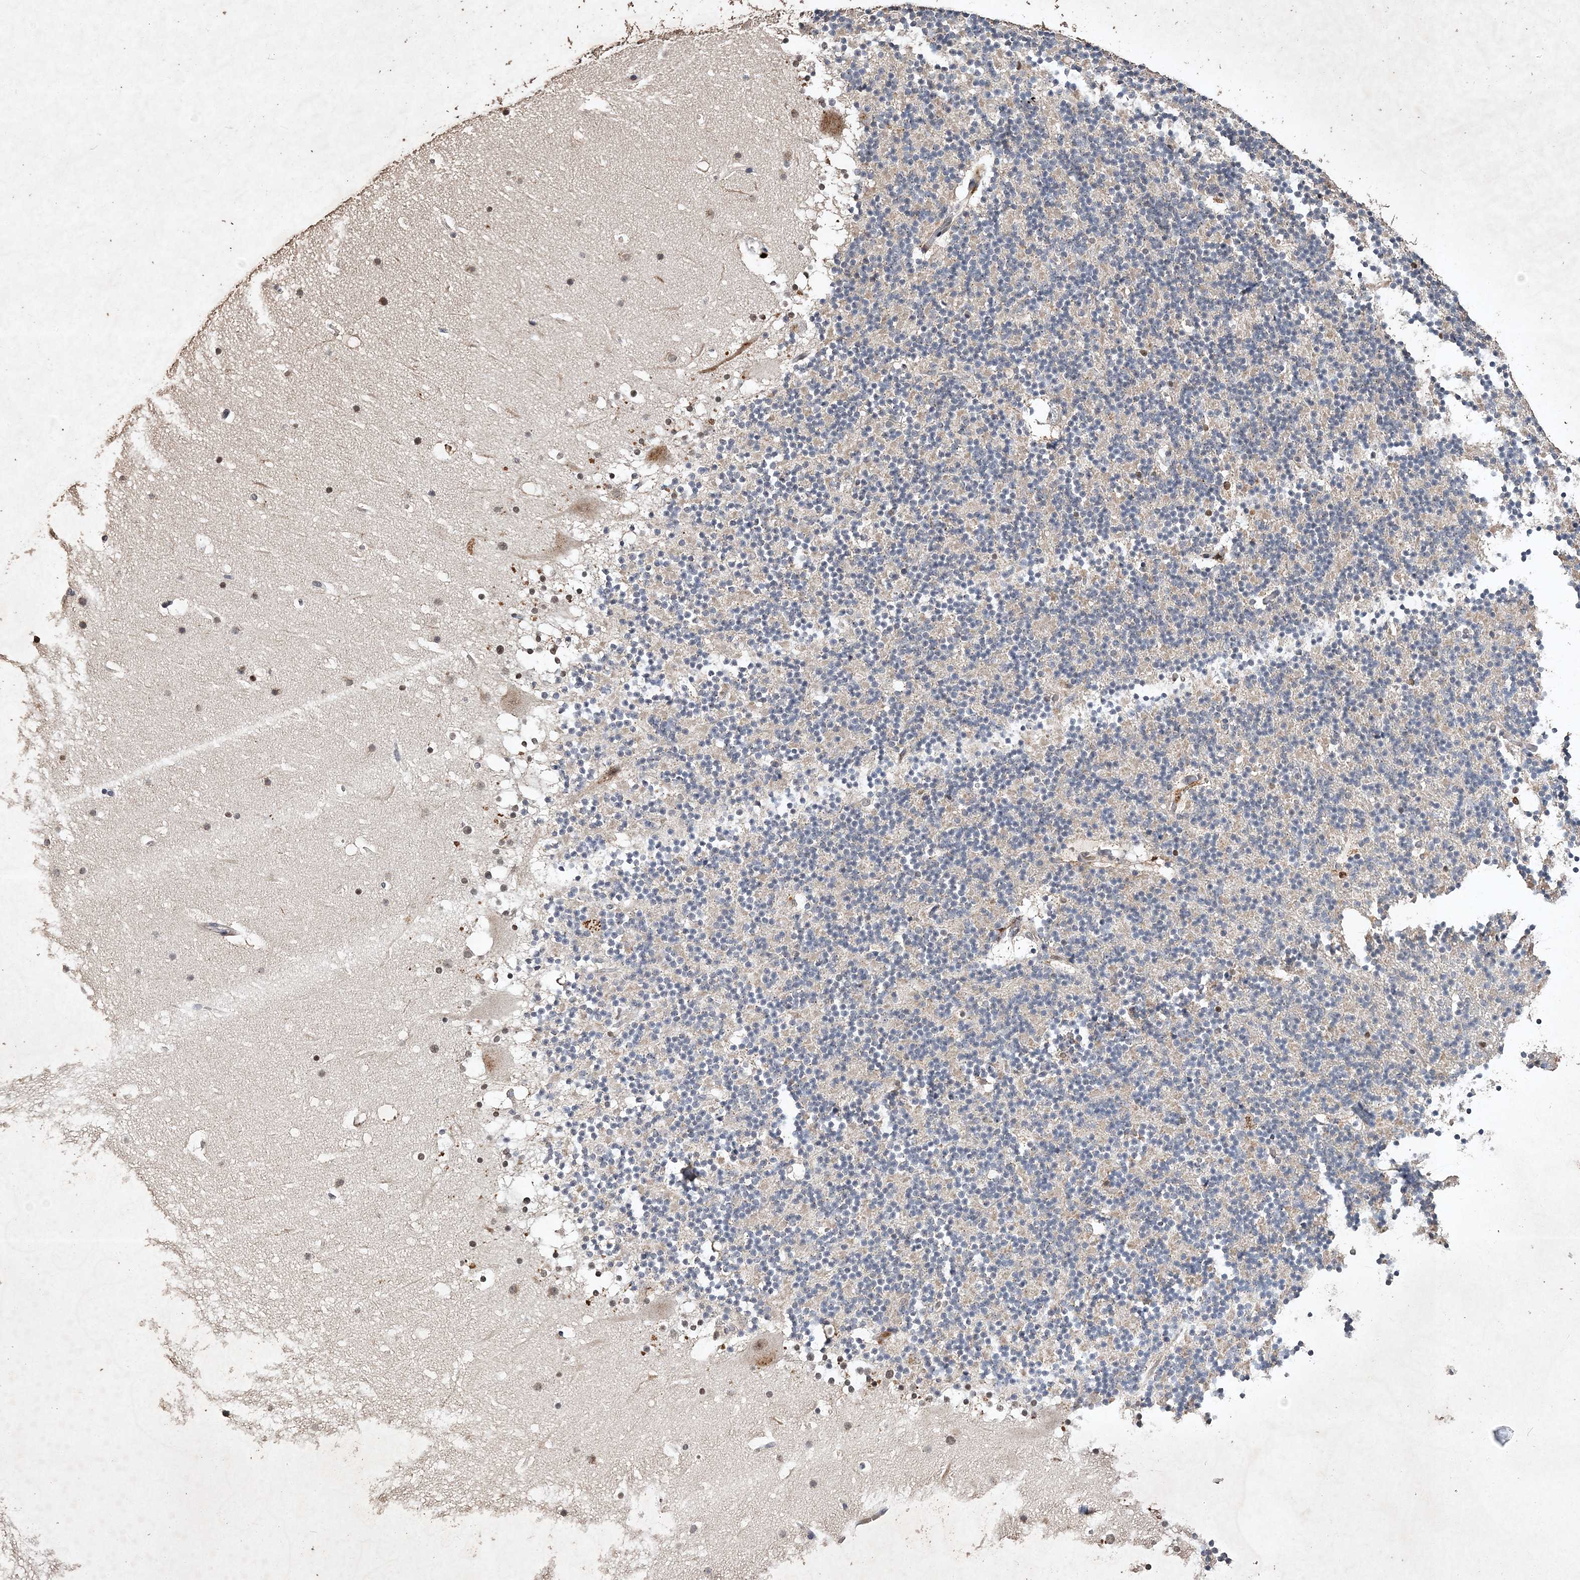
{"staining": {"intensity": "negative", "quantity": "none", "location": "none"}, "tissue": "cerebellum", "cell_type": "Cells in granular layer", "image_type": "normal", "snomed": [{"axis": "morphology", "description": "Normal tissue, NOS"}, {"axis": "topography", "description": "Cerebellum"}], "caption": "Photomicrograph shows no significant protein positivity in cells in granular layer of benign cerebellum.", "gene": "C3orf38", "patient": {"sex": "male", "age": 57}}